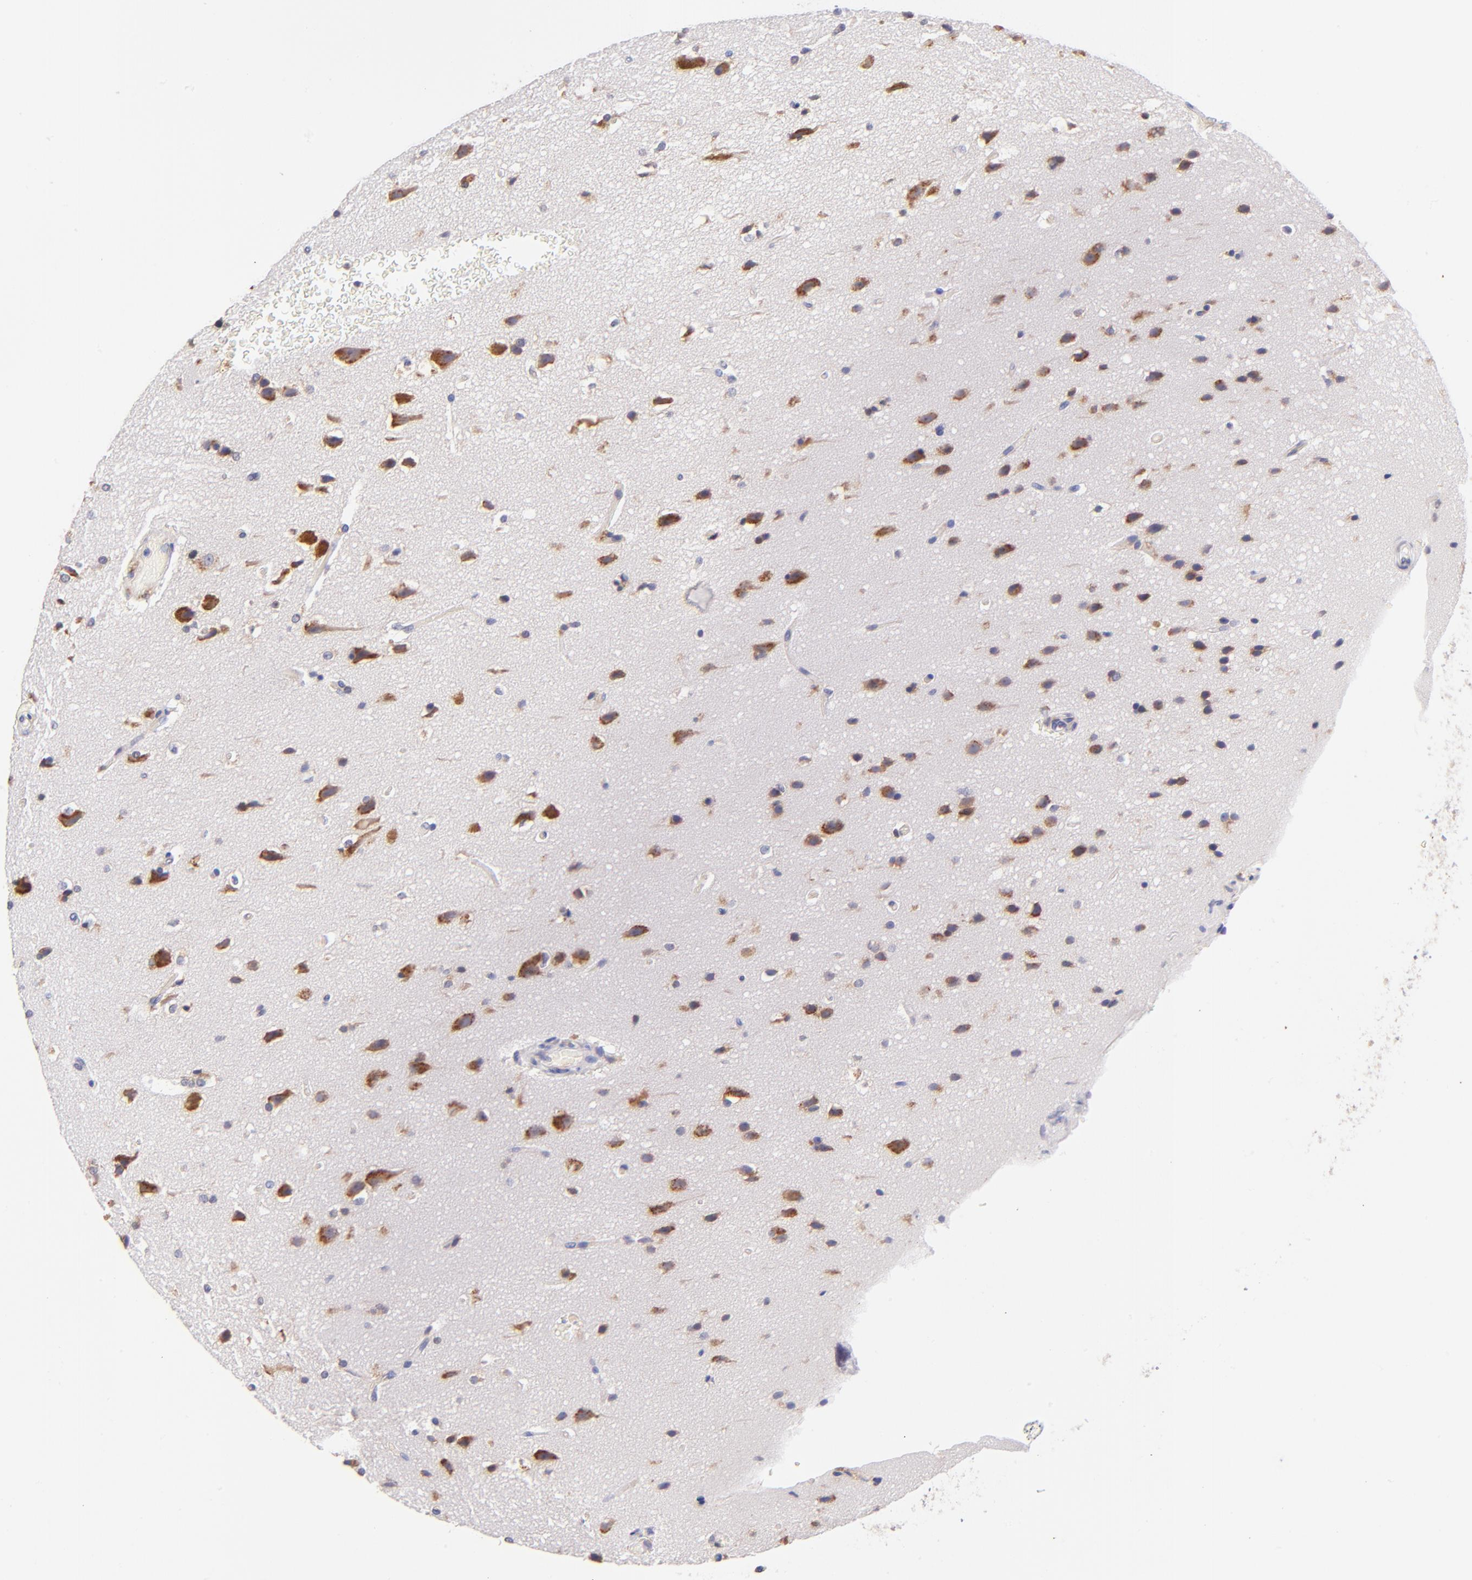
{"staining": {"intensity": "weak", "quantity": "<25%", "location": "cytoplasmic/membranous"}, "tissue": "glioma", "cell_type": "Tumor cells", "image_type": "cancer", "snomed": [{"axis": "morphology", "description": "Glioma, malignant, Low grade"}, {"axis": "topography", "description": "Cerebral cortex"}], "caption": "Immunohistochemistry image of neoplastic tissue: glioma stained with DAB (3,3'-diaminobenzidine) displays no significant protein expression in tumor cells.", "gene": "RPL11", "patient": {"sex": "female", "age": 47}}